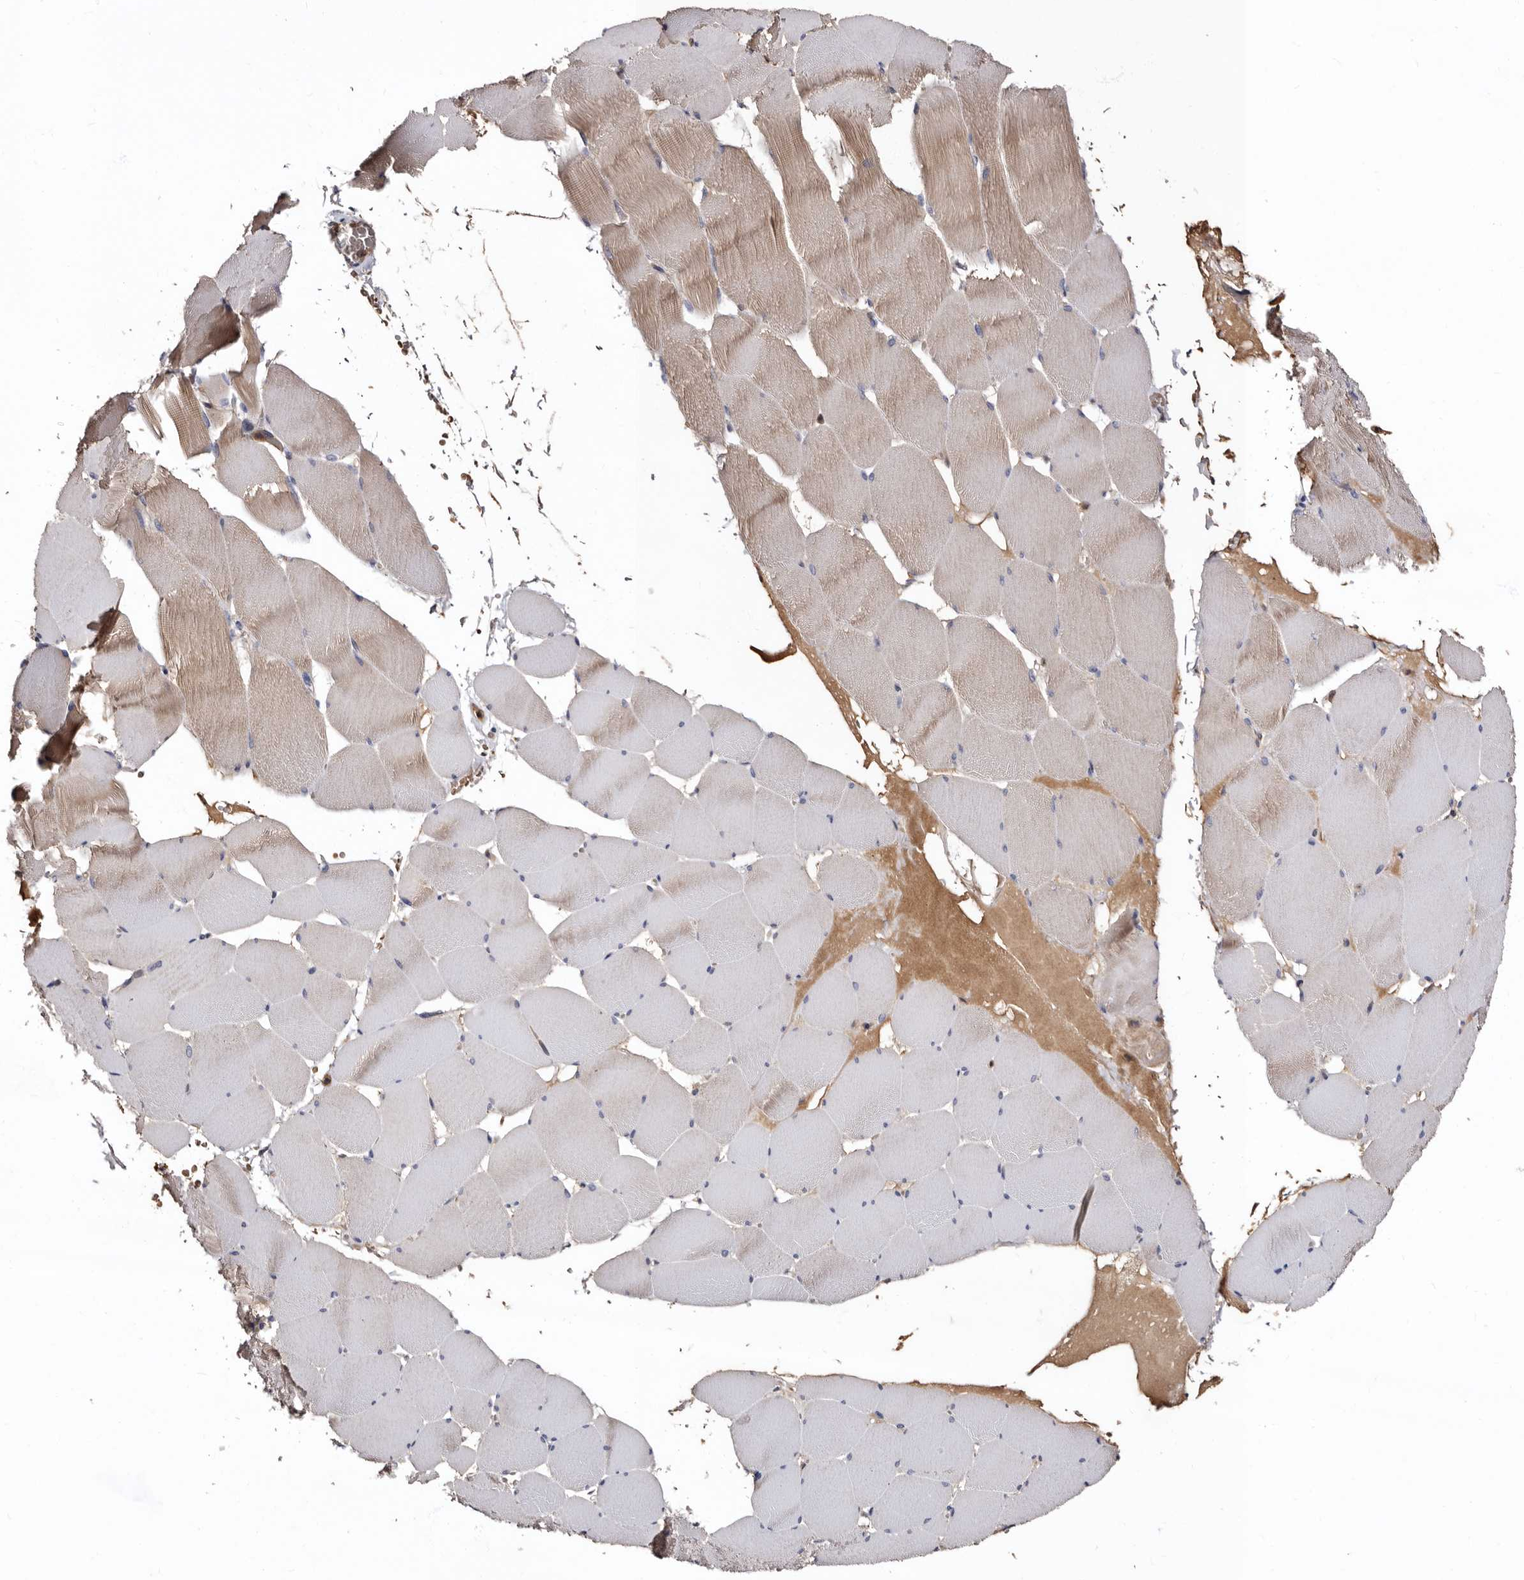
{"staining": {"intensity": "weak", "quantity": "<25%", "location": "cytoplasmic/membranous"}, "tissue": "skeletal muscle", "cell_type": "Myocytes", "image_type": "normal", "snomed": [{"axis": "morphology", "description": "Normal tissue, NOS"}, {"axis": "topography", "description": "Skeletal muscle"}], "caption": "Immunohistochemical staining of normal skeletal muscle exhibits no significant staining in myocytes. (DAB (3,3'-diaminobenzidine) immunohistochemistry (IHC) with hematoxylin counter stain).", "gene": "BAX", "patient": {"sex": "male", "age": 62}}